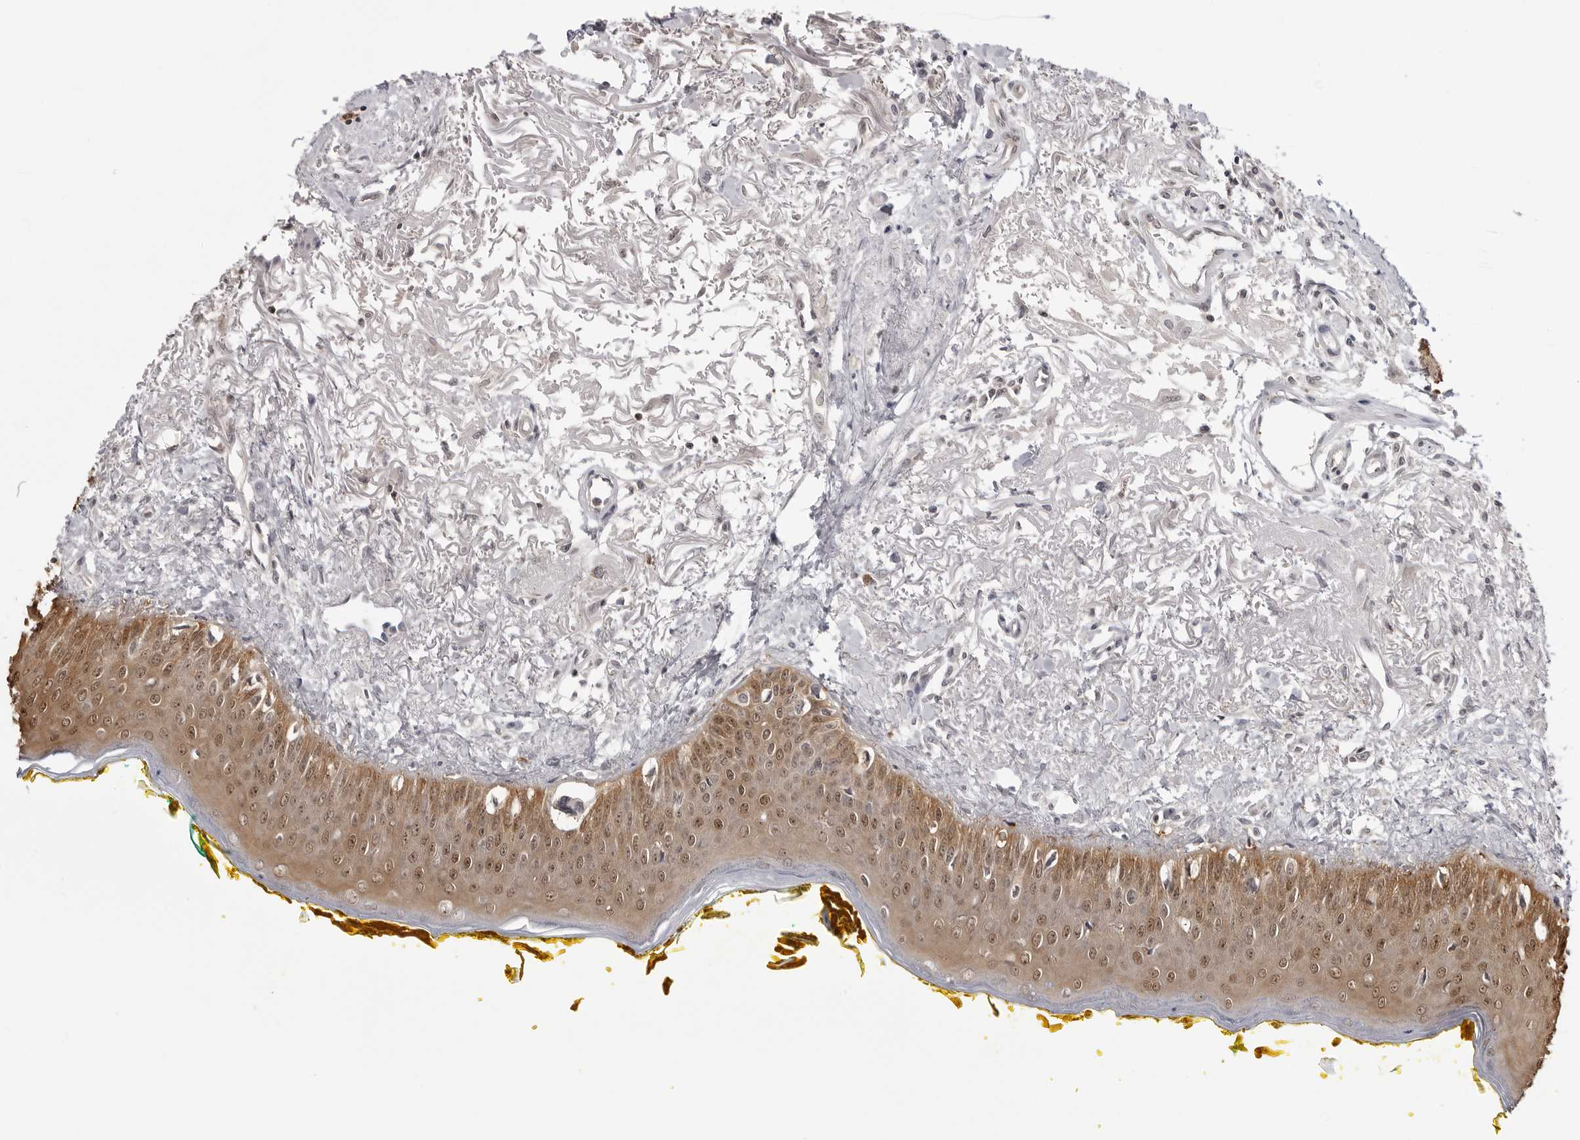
{"staining": {"intensity": "moderate", "quantity": "25%-75%", "location": "cytoplasmic/membranous,nuclear"}, "tissue": "oral mucosa", "cell_type": "Squamous epithelial cells", "image_type": "normal", "snomed": [{"axis": "morphology", "description": "Normal tissue, NOS"}, {"axis": "topography", "description": "Oral tissue"}], "caption": "This photomicrograph reveals benign oral mucosa stained with IHC to label a protein in brown. The cytoplasmic/membranous,nuclear of squamous epithelial cells show moderate positivity for the protein. Nuclei are counter-stained blue.", "gene": "YWHAG", "patient": {"sex": "female", "age": 70}}